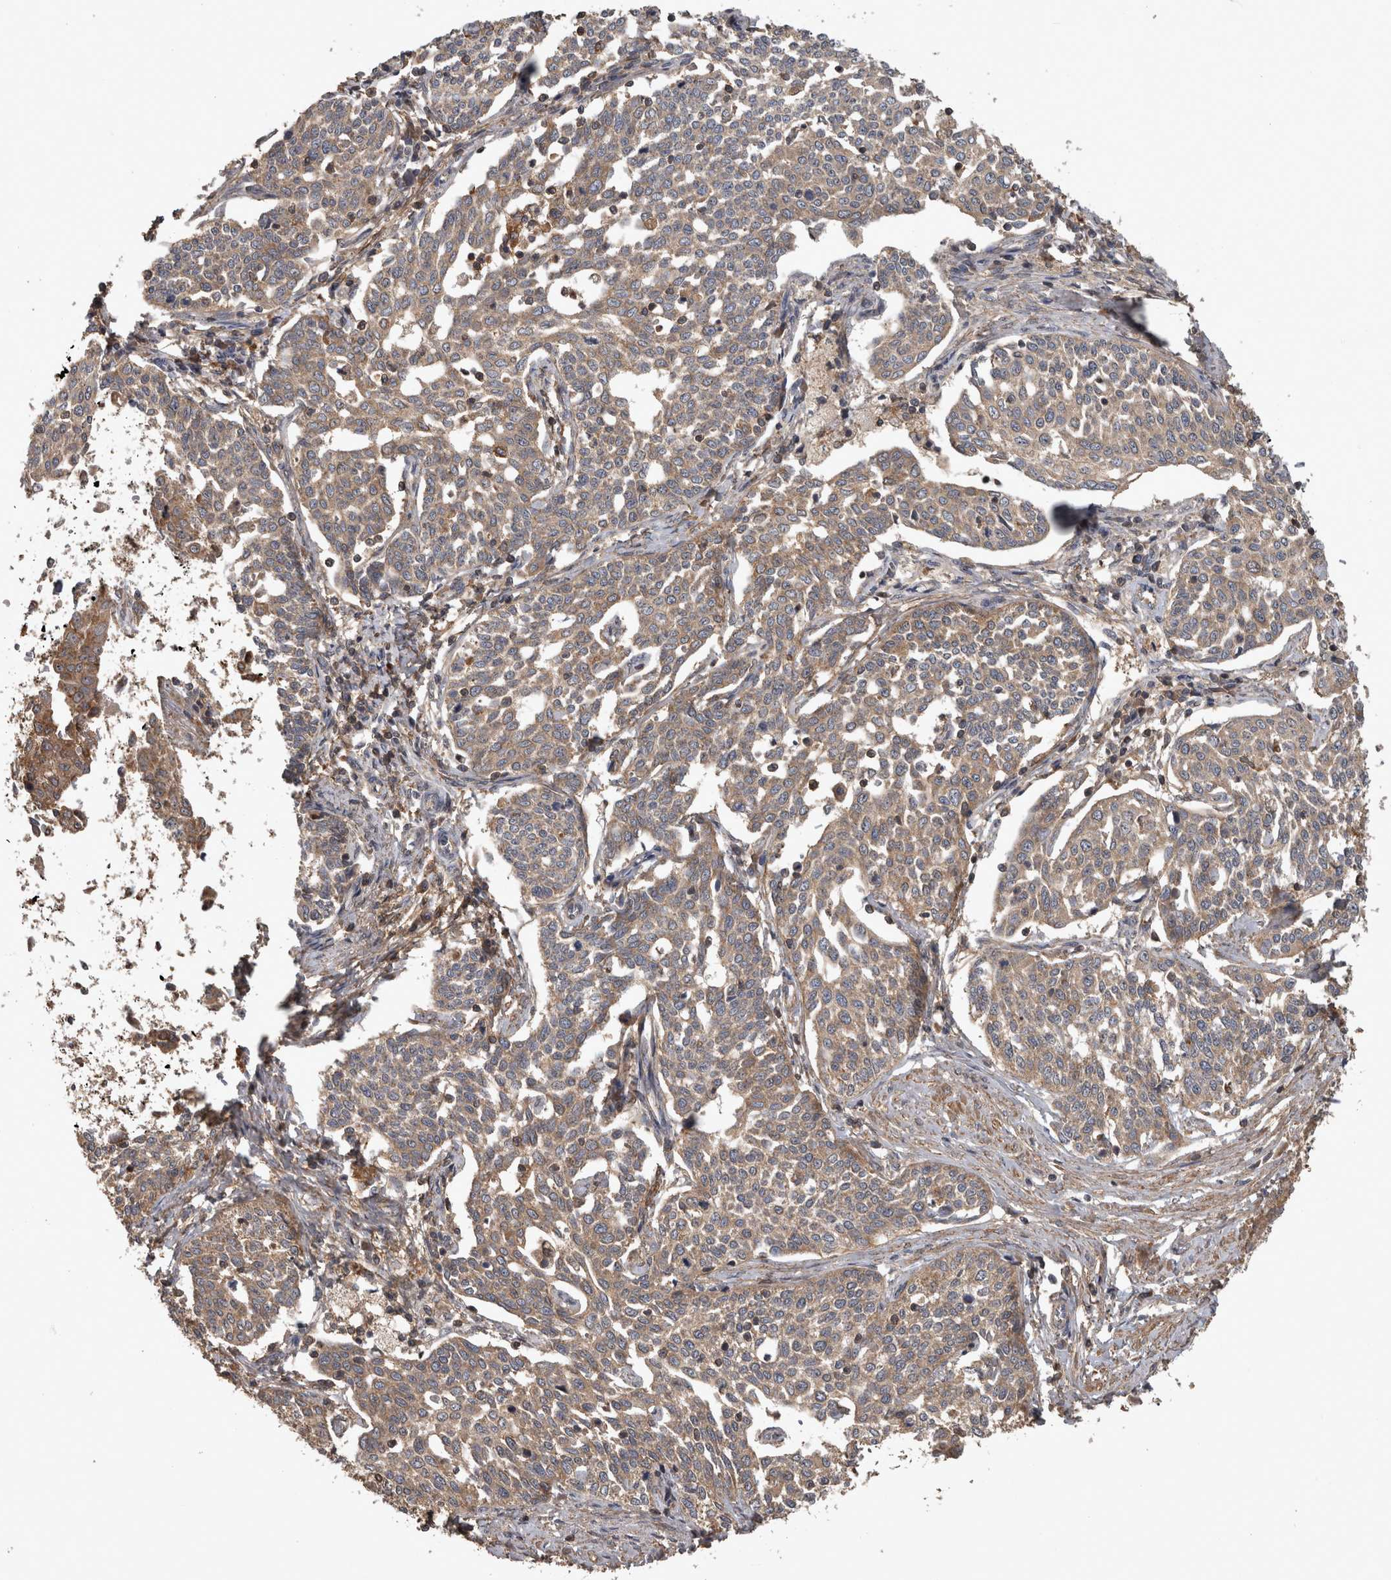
{"staining": {"intensity": "moderate", "quantity": ">75%", "location": "cytoplasmic/membranous"}, "tissue": "cervical cancer", "cell_type": "Tumor cells", "image_type": "cancer", "snomed": [{"axis": "morphology", "description": "Squamous cell carcinoma, NOS"}, {"axis": "topography", "description": "Cervix"}], "caption": "A brown stain shows moderate cytoplasmic/membranous positivity of a protein in cervical cancer (squamous cell carcinoma) tumor cells.", "gene": "TRMT61B", "patient": {"sex": "female", "age": 34}}